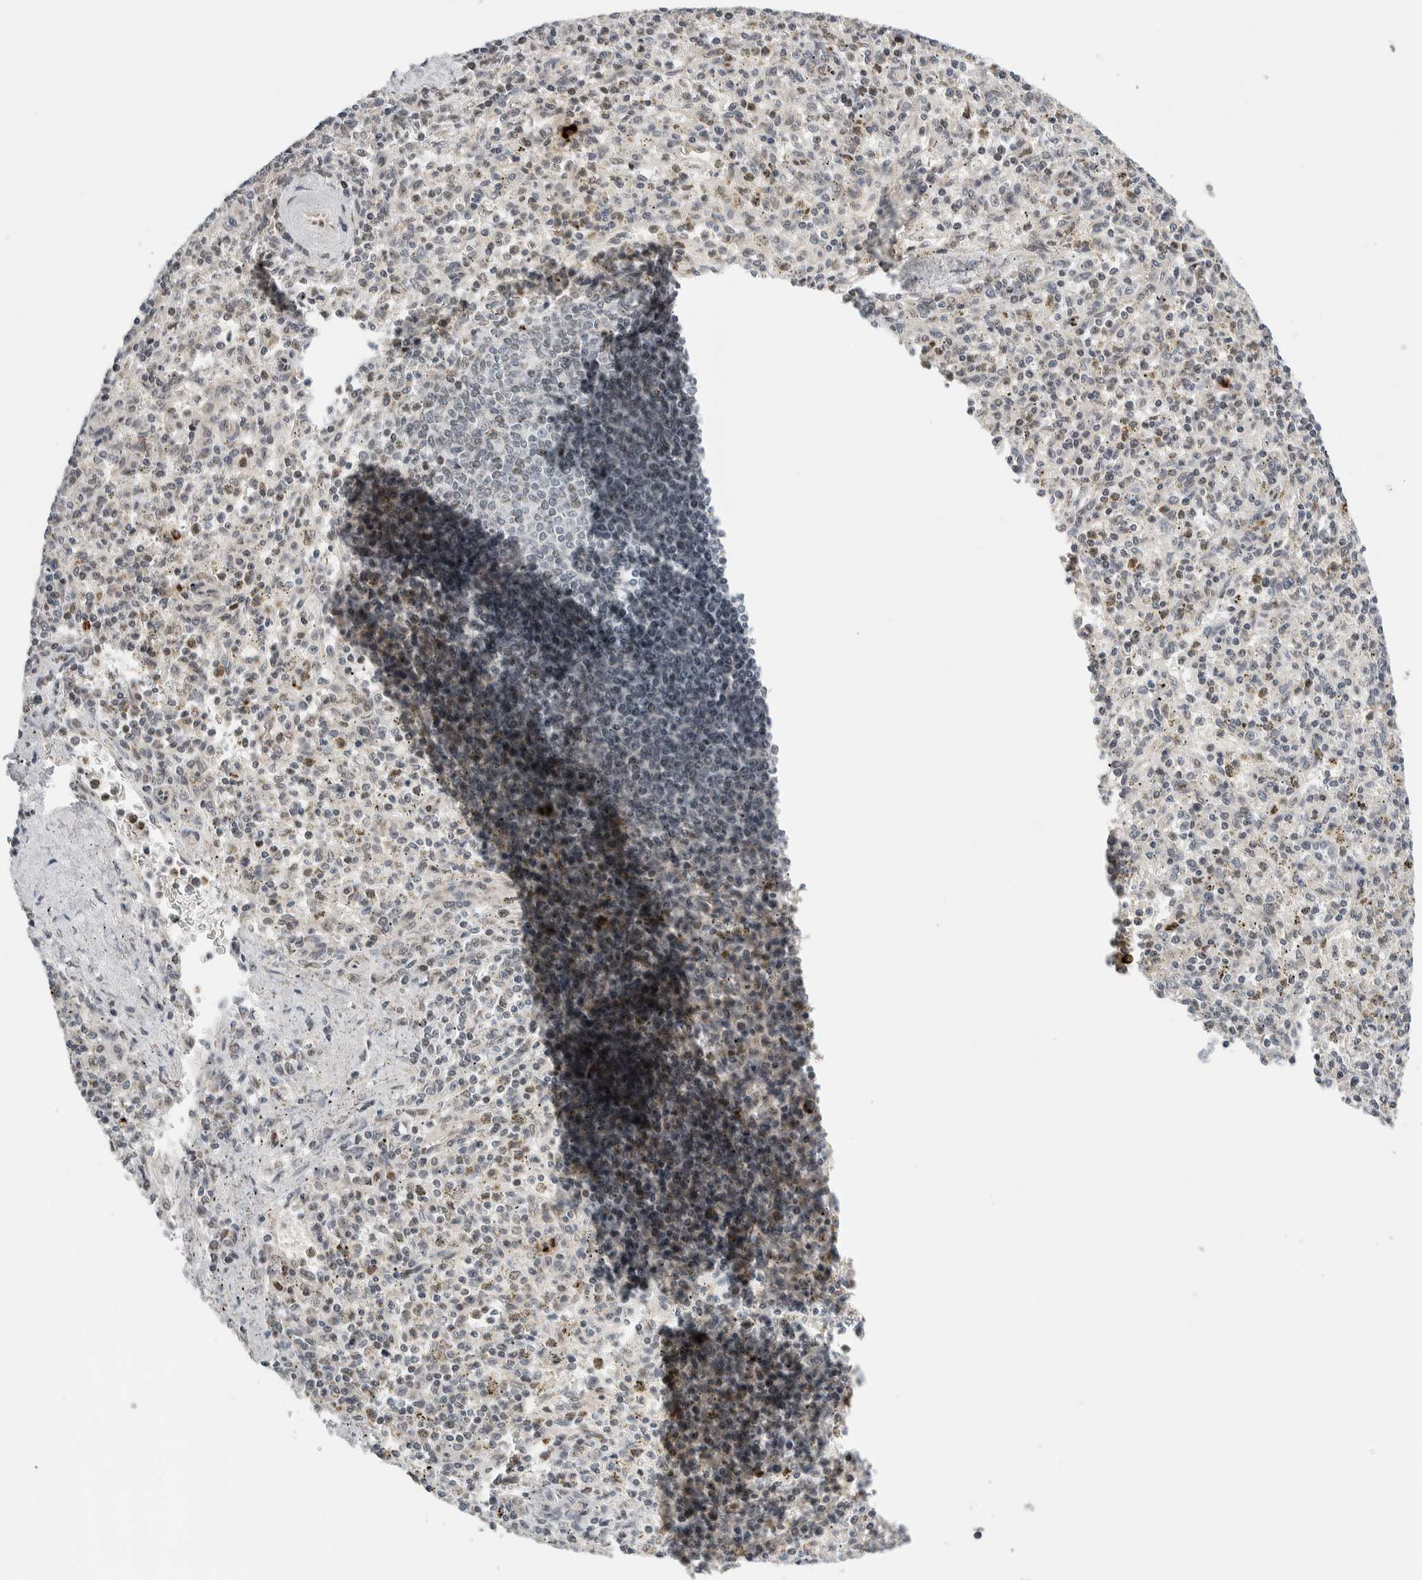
{"staining": {"intensity": "negative", "quantity": "none", "location": "none"}, "tissue": "spleen", "cell_type": "Cells in red pulp", "image_type": "normal", "snomed": [{"axis": "morphology", "description": "Normal tissue, NOS"}, {"axis": "topography", "description": "Spleen"}], "caption": "DAB (3,3'-diaminobenzidine) immunohistochemical staining of benign human spleen shows no significant positivity in cells in red pulp.", "gene": "NEUROD1", "patient": {"sex": "male", "age": 72}}